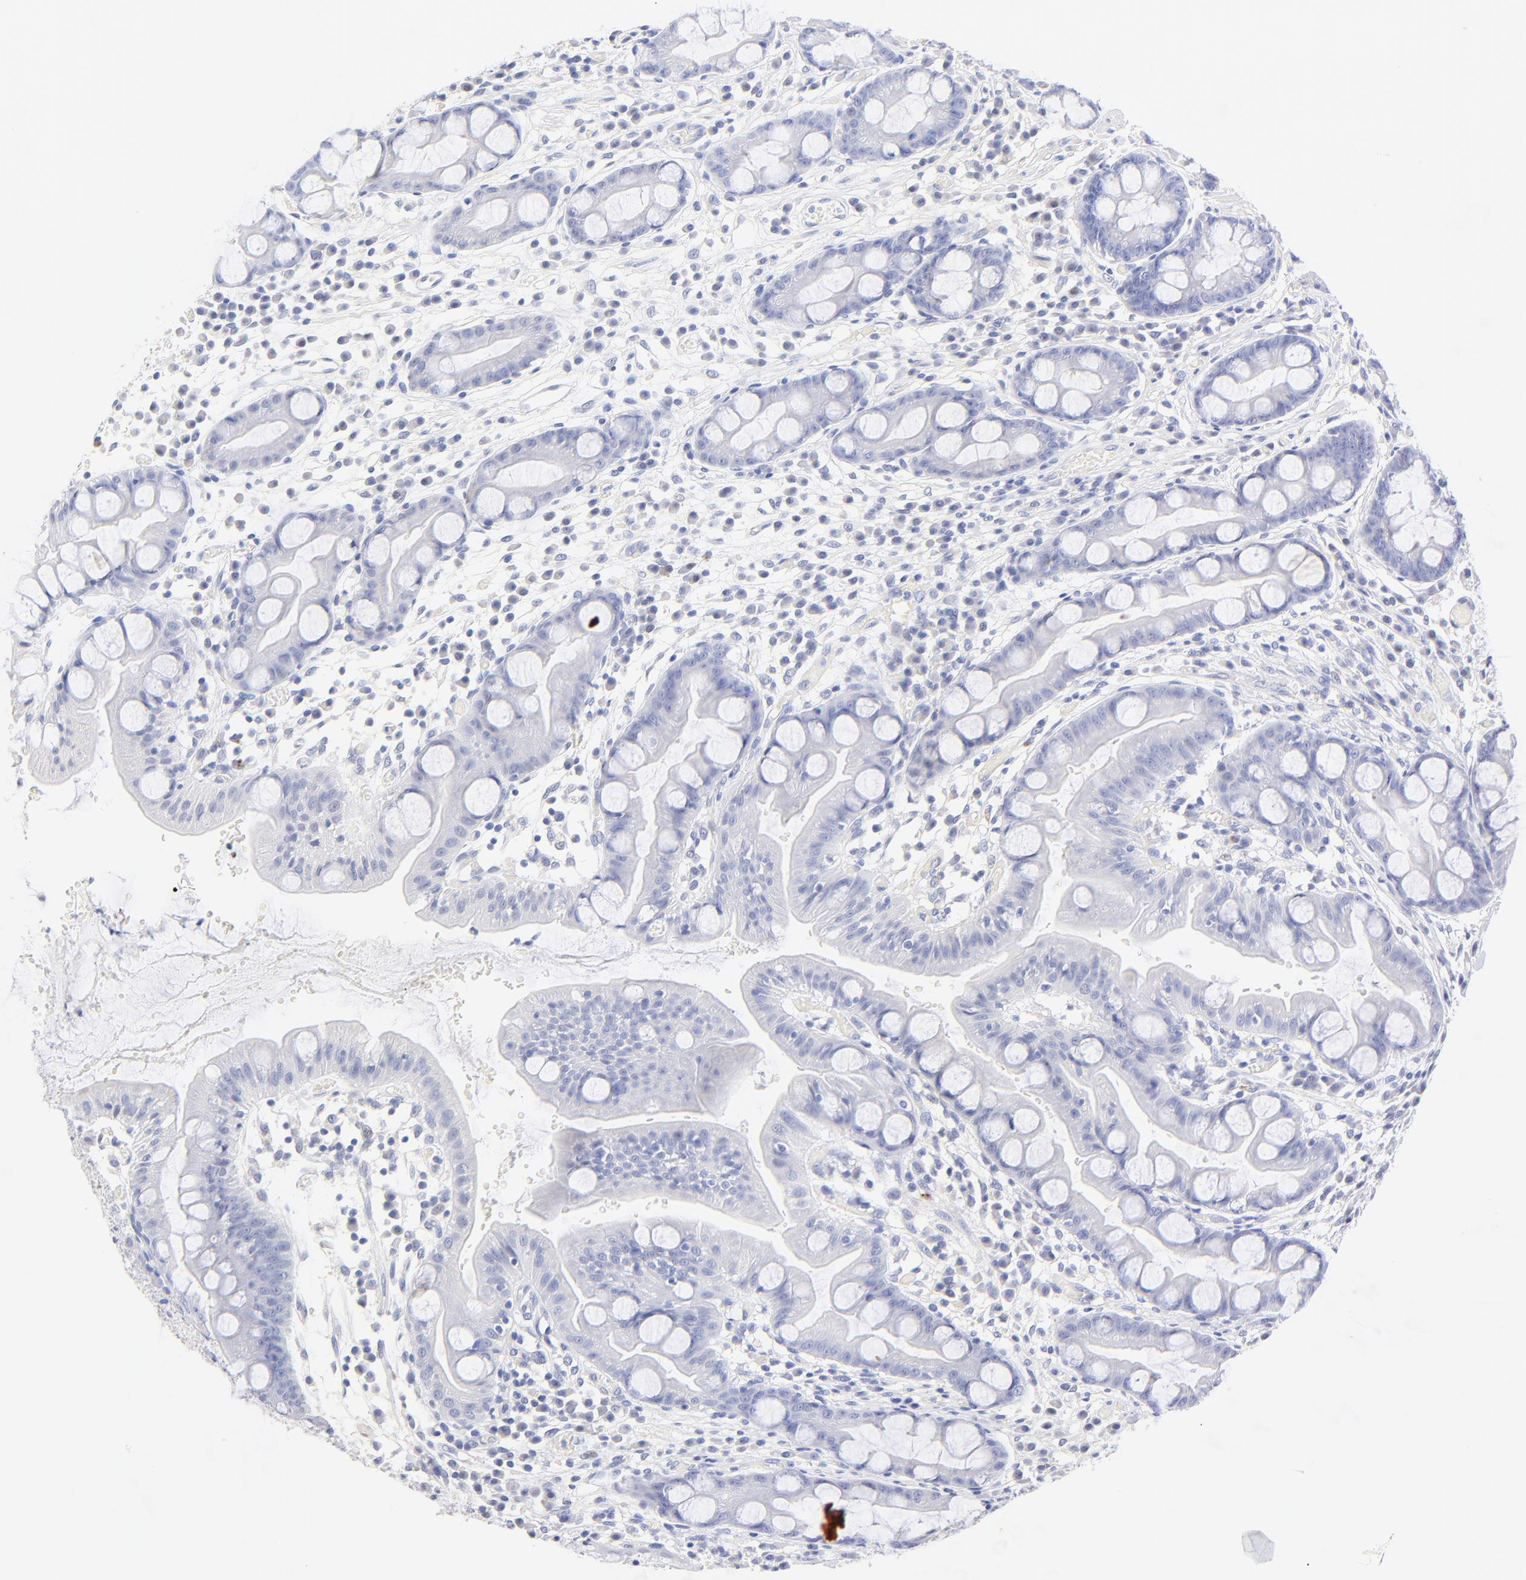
{"staining": {"intensity": "negative", "quantity": "none", "location": "none"}, "tissue": "stomach", "cell_type": "Glandular cells", "image_type": "normal", "snomed": [{"axis": "morphology", "description": "Normal tissue, NOS"}, {"axis": "morphology", "description": "Inflammation, NOS"}, {"axis": "topography", "description": "Stomach, lower"}], "caption": "High power microscopy image of an IHC image of unremarkable stomach, revealing no significant staining in glandular cells. (Brightfield microscopy of DAB immunohistochemistry at high magnification).", "gene": "SULT4A1", "patient": {"sex": "male", "age": 59}}